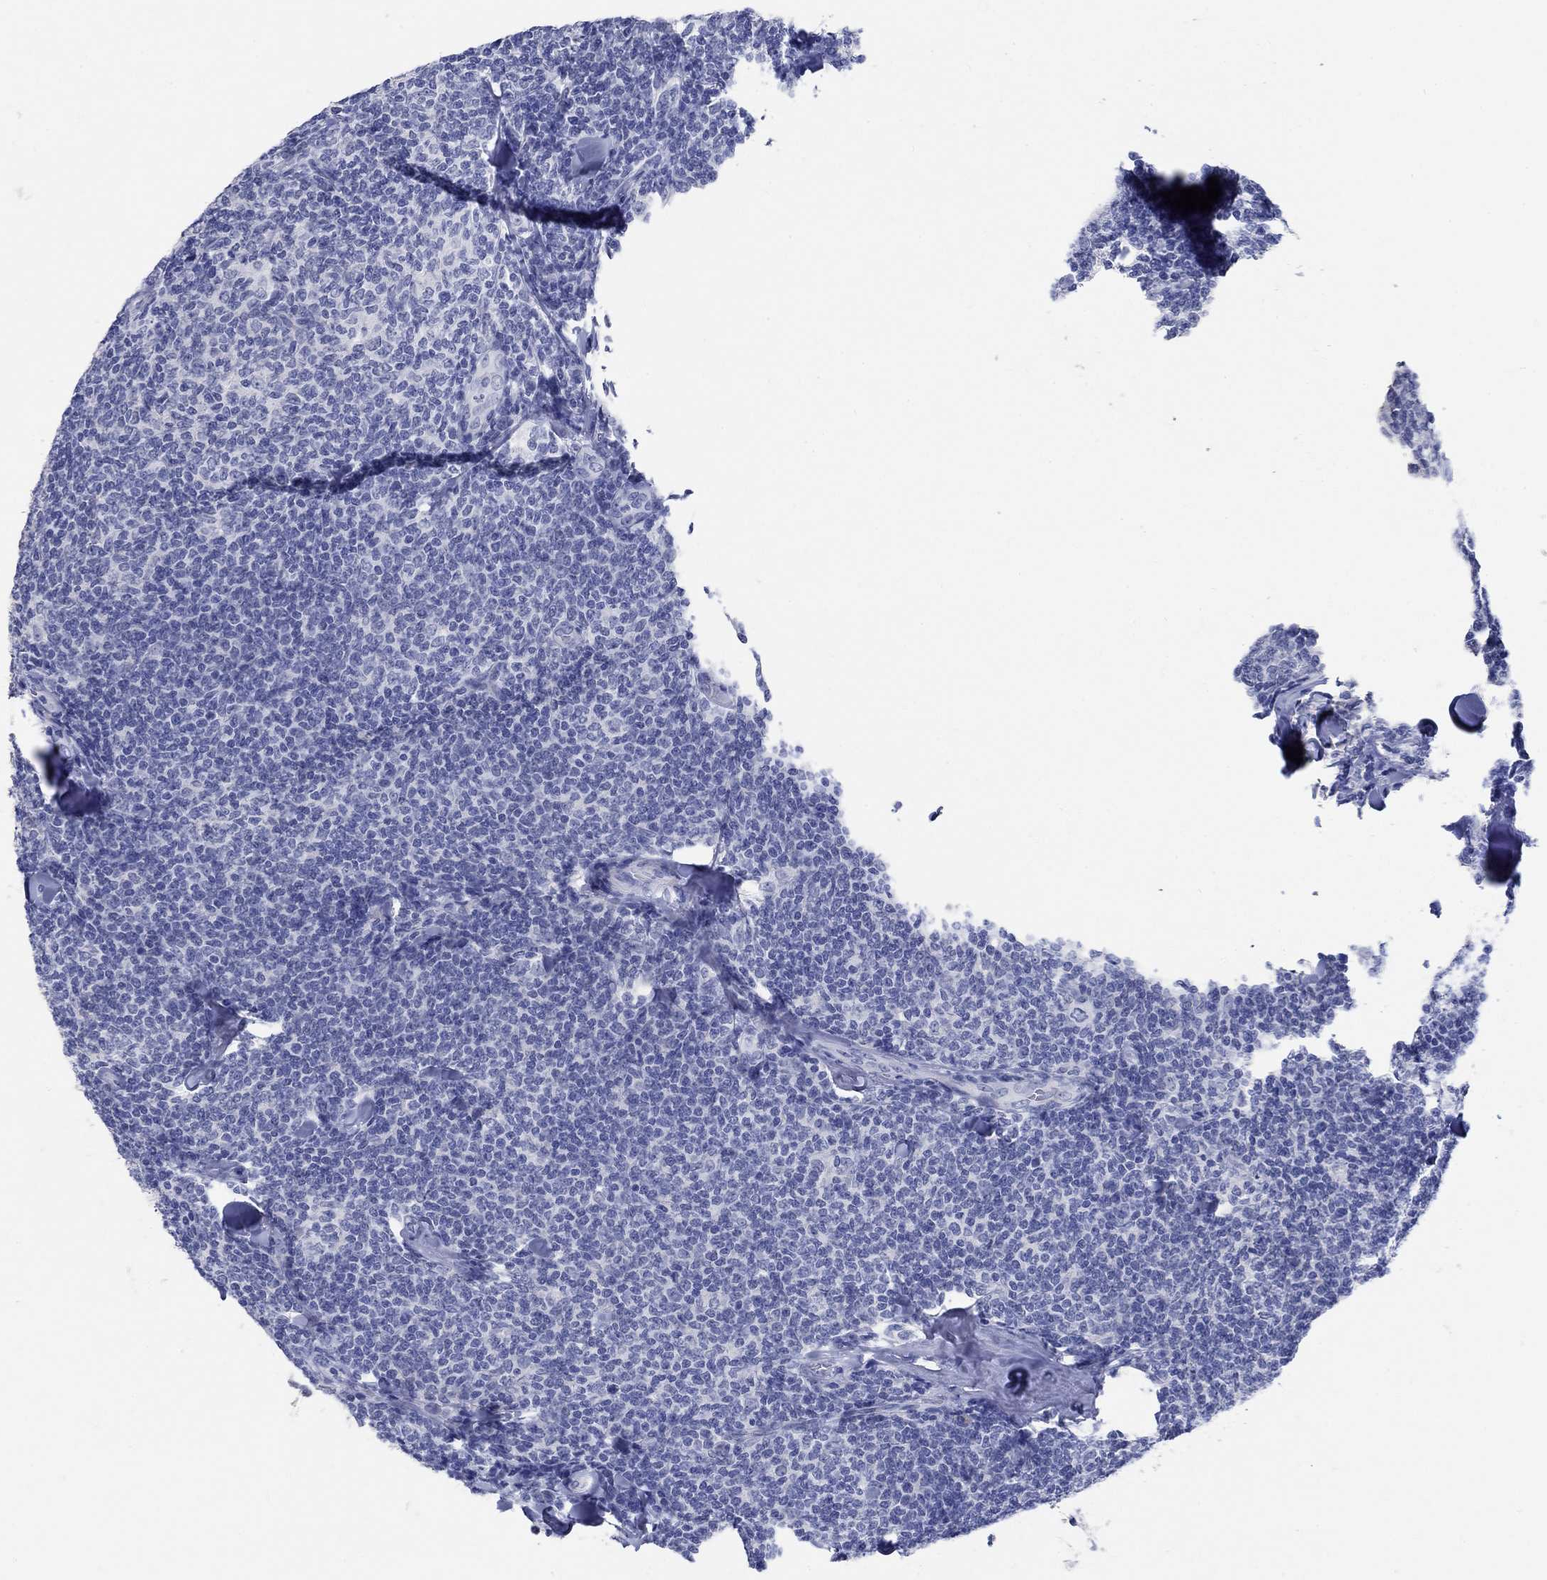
{"staining": {"intensity": "negative", "quantity": "none", "location": "none"}, "tissue": "lymphoma", "cell_type": "Tumor cells", "image_type": "cancer", "snomed": [{"axis": "morphology", "description": "Malignant lymphoma, non-Hodgkin's type, Low grade"}, {"axis": "topography", "description": "Lymph node"}], "caption": "A photomicrograph of malignant lymphoma, non-Hodgkin's type (low-grade) stained for a protein displays no brown staining in tumor cells.", "gene": "GRIA3", "patient": {"sex": "female", "age": 56}}